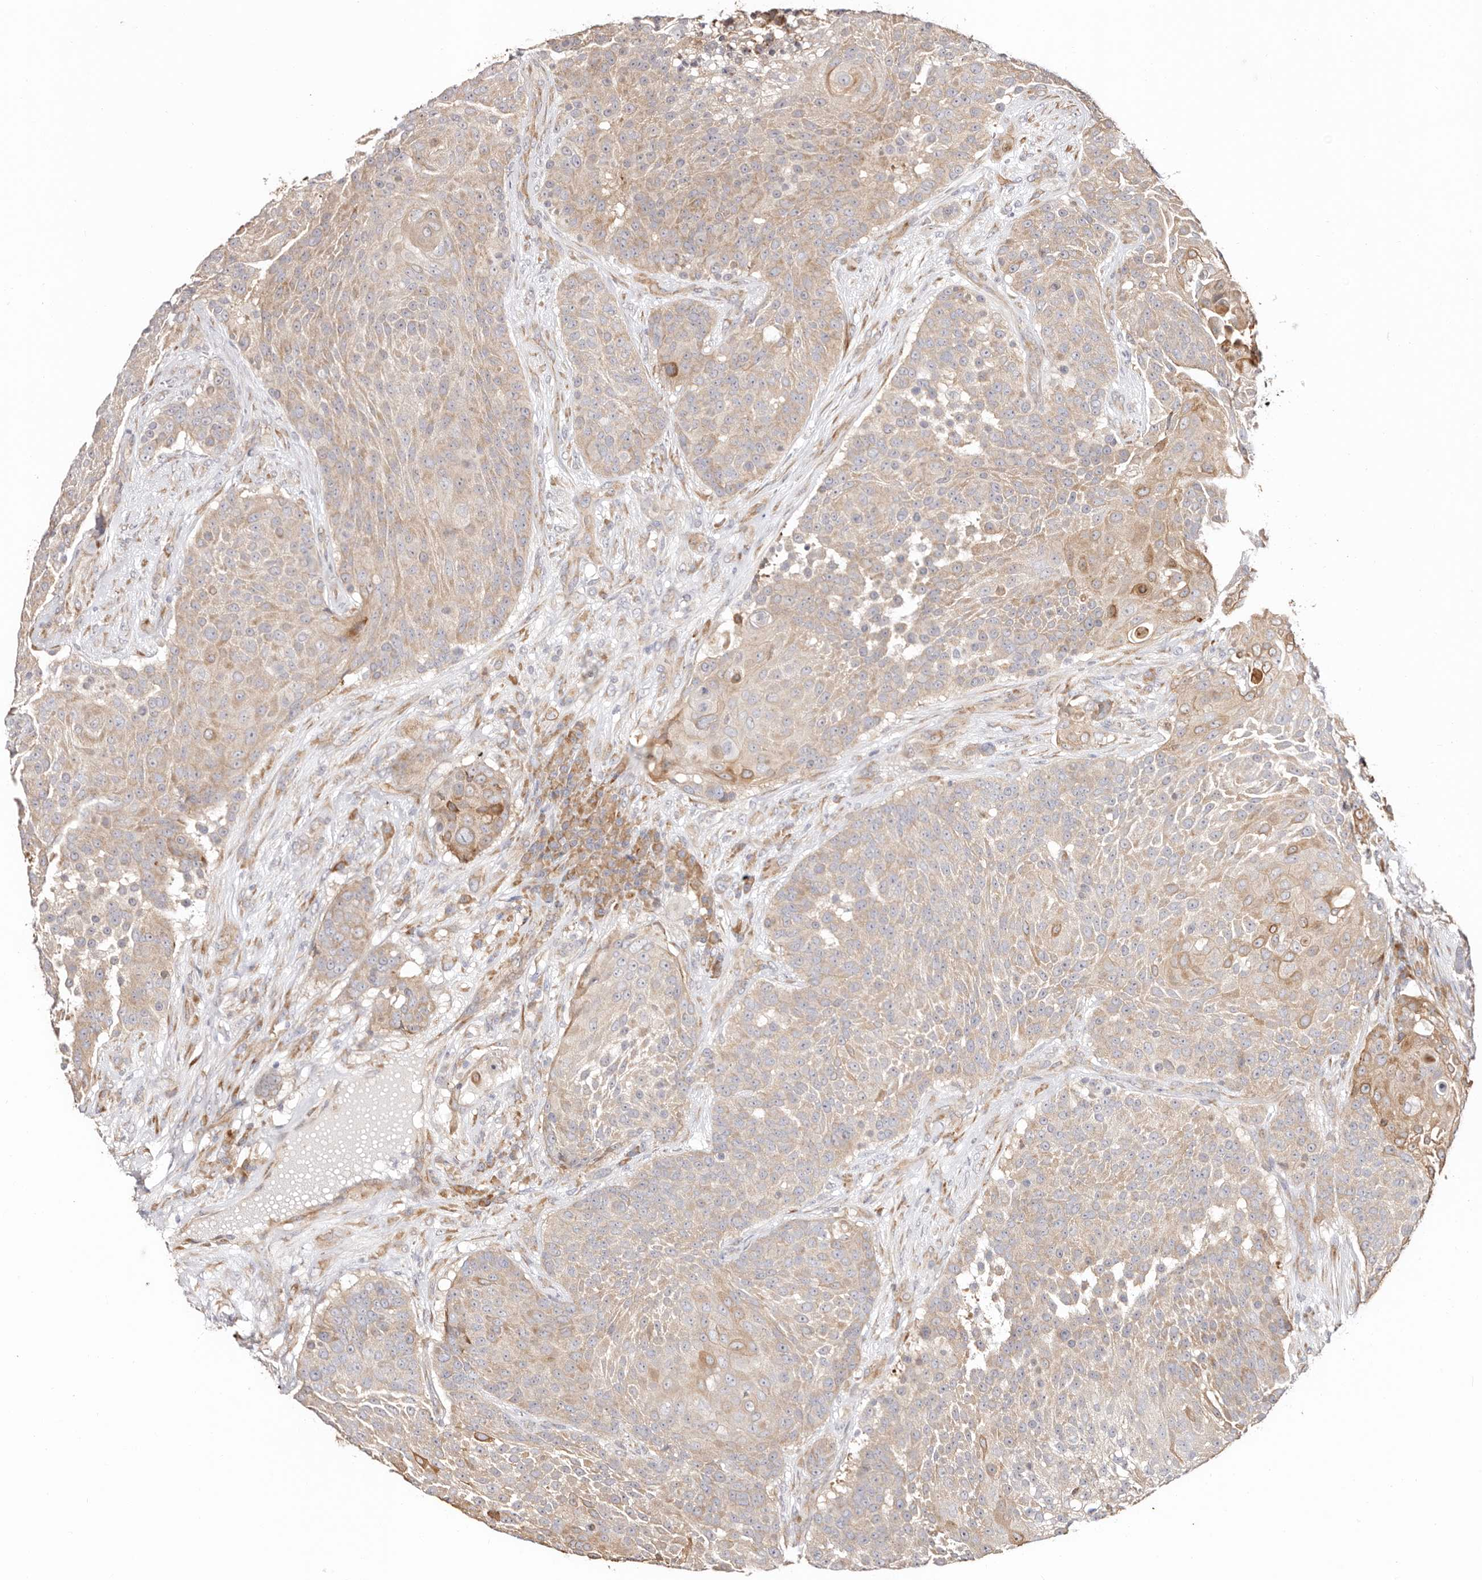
{"staining": {"intensity": "moderate", "quantity": "<25%", "location": "cytoplasmic/membranous"}, "tissue": "urothelial cancer", "cell_type": "Tumor cells", "image_type": "cancer", "snomed": [{"axis": "morphology", "description": "Urothelial carcinoma, High grade"}, {"axis": "topography", "description": "Urinary bladder"}], "caption": "High-power microscopy captured an immunohistochemistry histopathology image of urothelial carcinoma (high-grade), revealing moderate cytoplasmic/membranous positivity in about <25% of tumor cells.", "gene": "BCL2L15", "patient": {"sex": "female", "age": 63}}